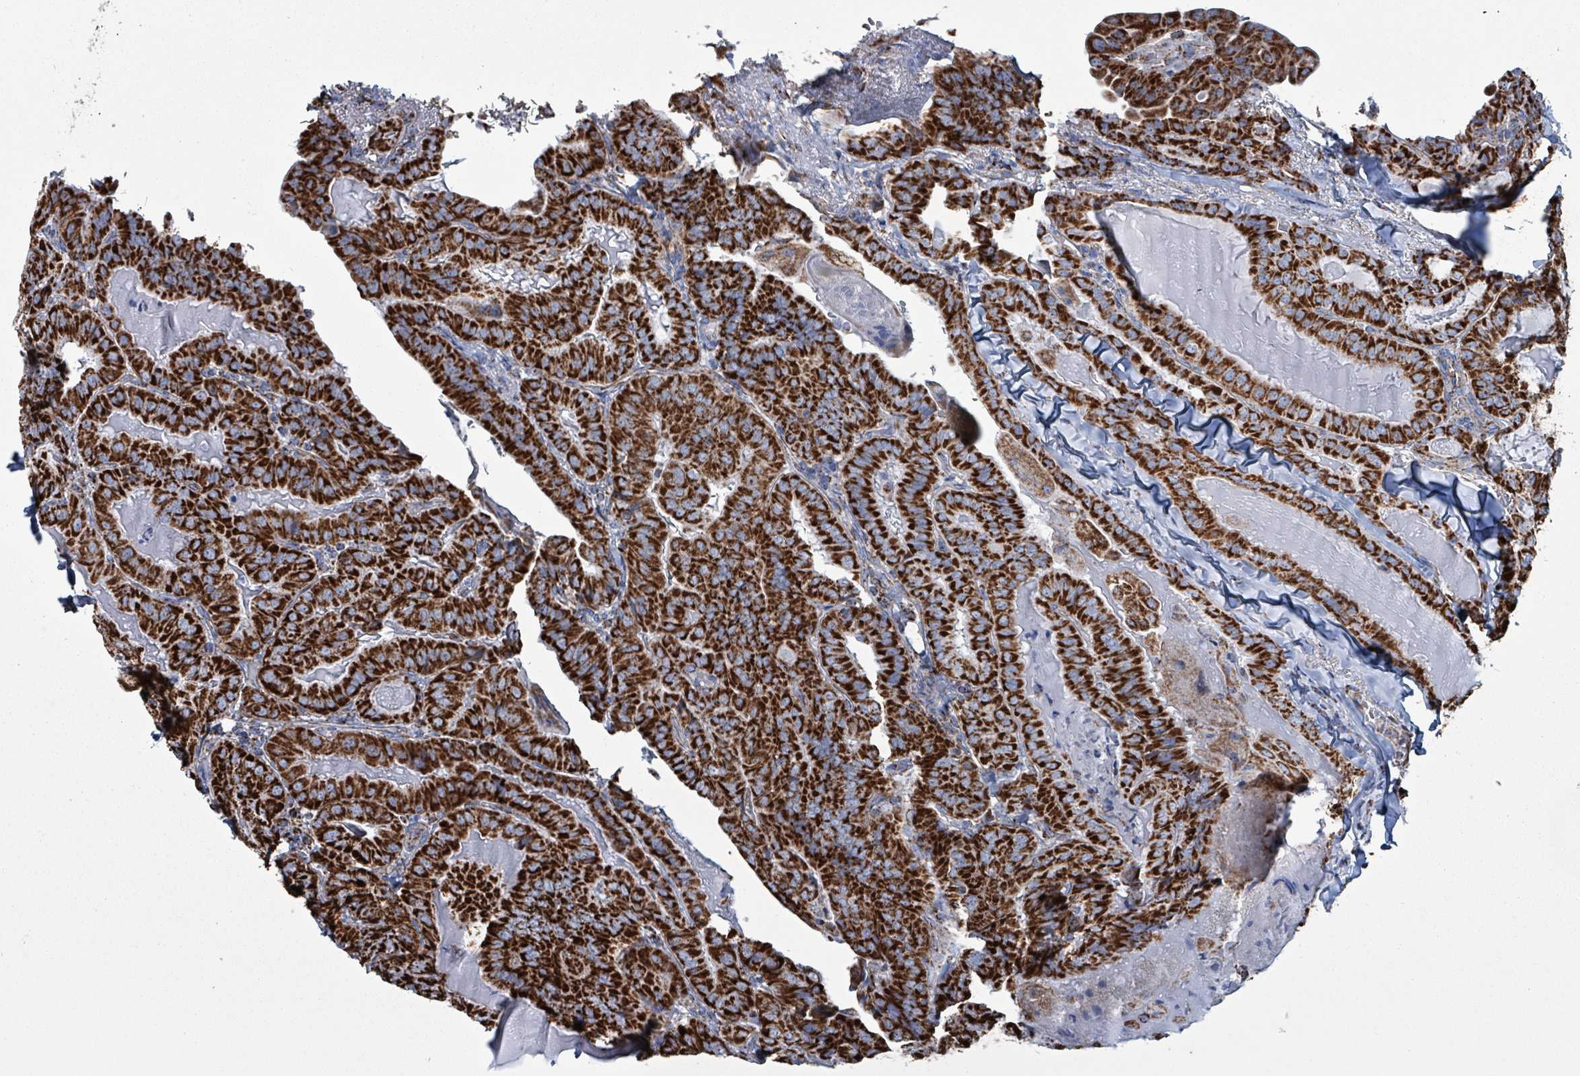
{"staining": {"intensity": "strong", "quantity": ">75%", "location": "cytoplasmic/membranous"}, "tissue": "thyroid cancer", "cell_type": "Tumor cells", "image_type": "cancer", "snomed": [{"axis": "morphology", "description": "Papillary adenocarcinoma, NOS"}, {"axis": "topography", "description": "Thyroid gland"}], "caption": "Protein analysis of thyroid papillary adenocarcinoma tissue demonstrates strong cytoplasmic/membranous positivity in approximately >75% of tumor cells.", "gene": "IDH3B", "patient": {"sex": "female", "age": 68}}